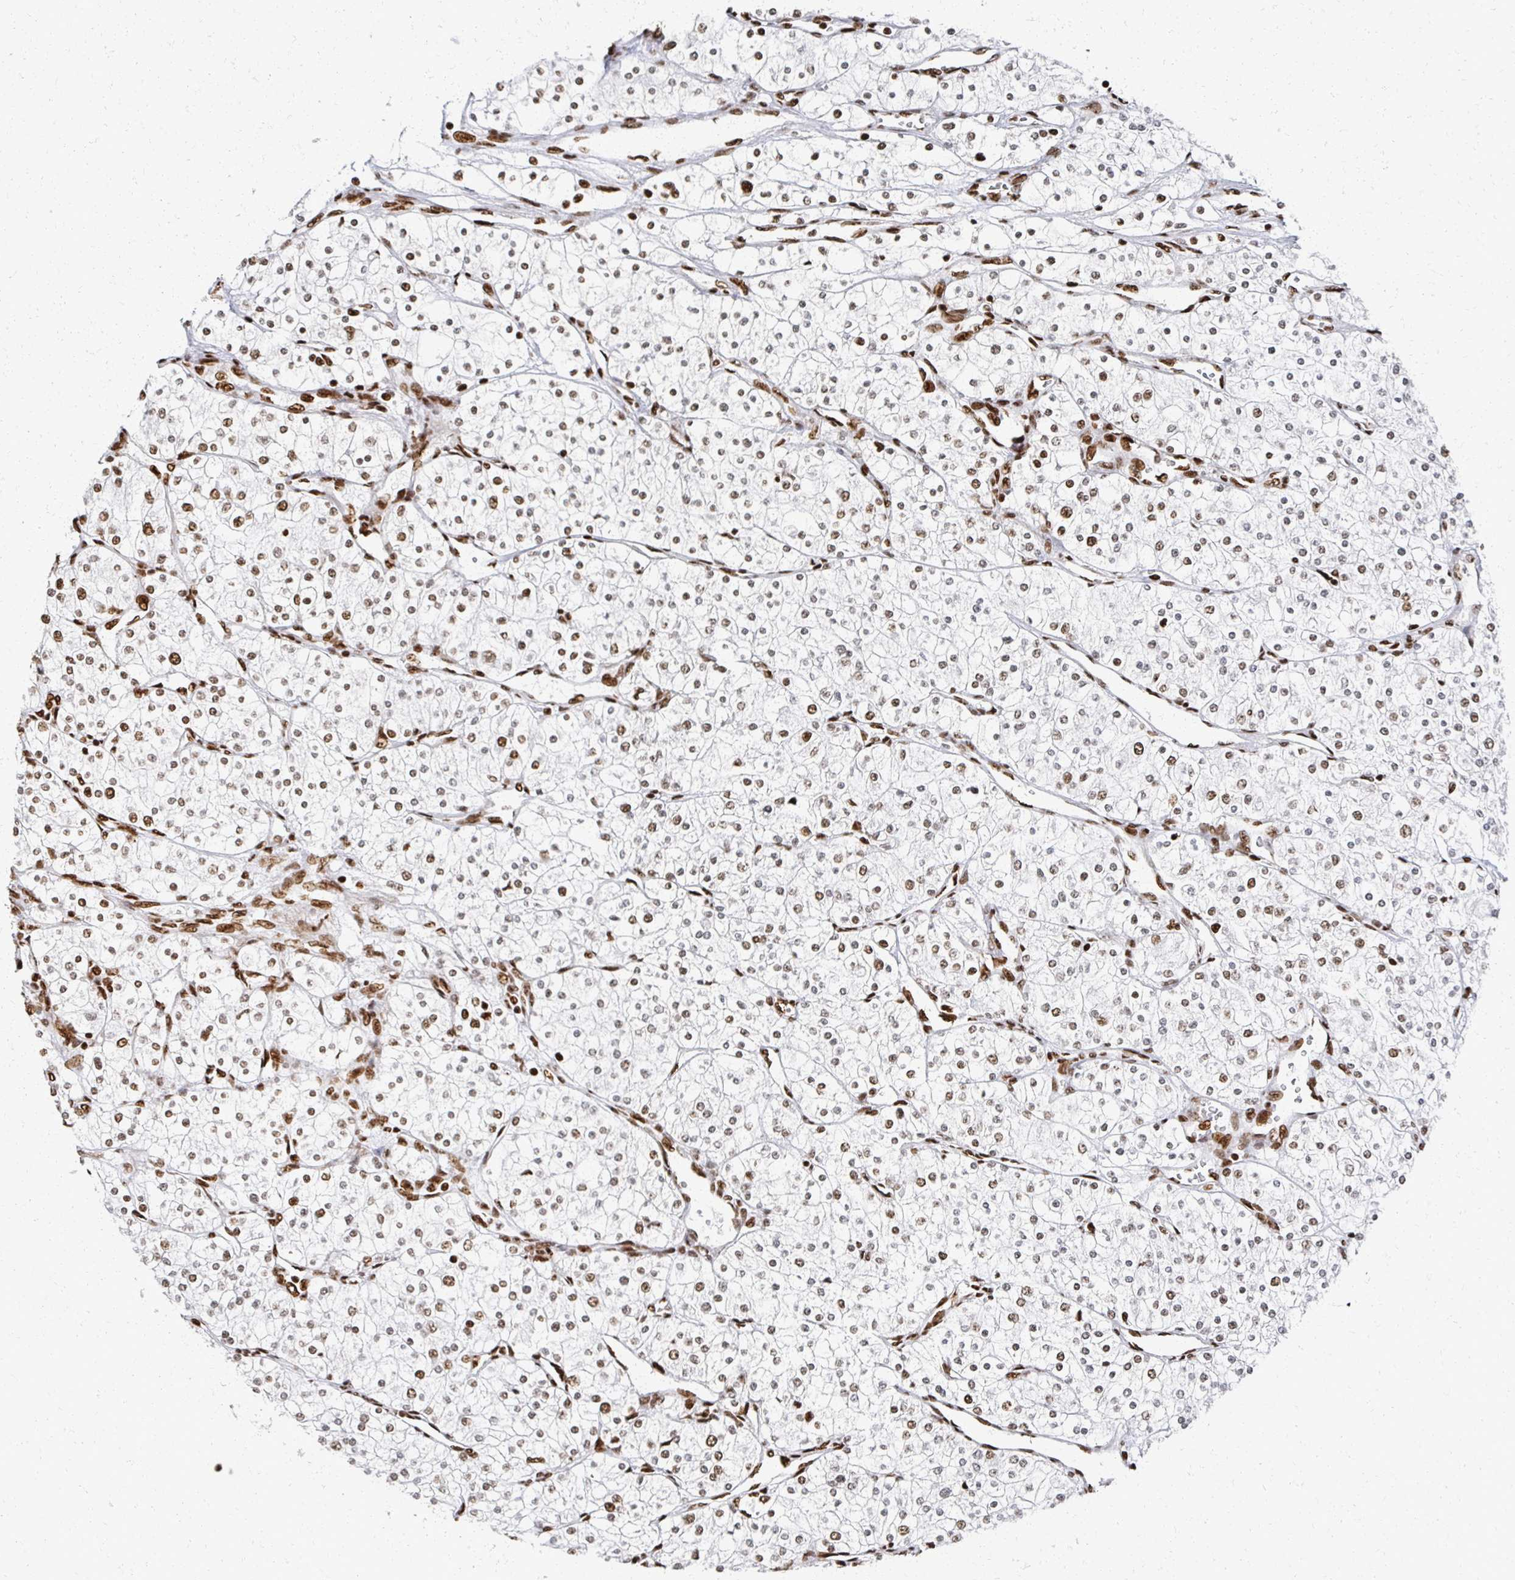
{"staining": {"intensity": "moderate", "quantity": ">75%", "location": "nuclear"}, "tissue": "renal cancer", "cell_type": "Tumor cells", "image_type": "cancer", "snomed": [{"axis": "morphology", "description": "Adenocarcinoma, NOS"}, {"axis": "topography", "description": "Kidney"}], "caption": "Protein staining by immunohistochemistry (IHC) reveals moderate nuclear staining in about >75% of tumor cells in renal cancer.", "gene": "RBBP7", "patient": {"sex": "male", "age": 80}}